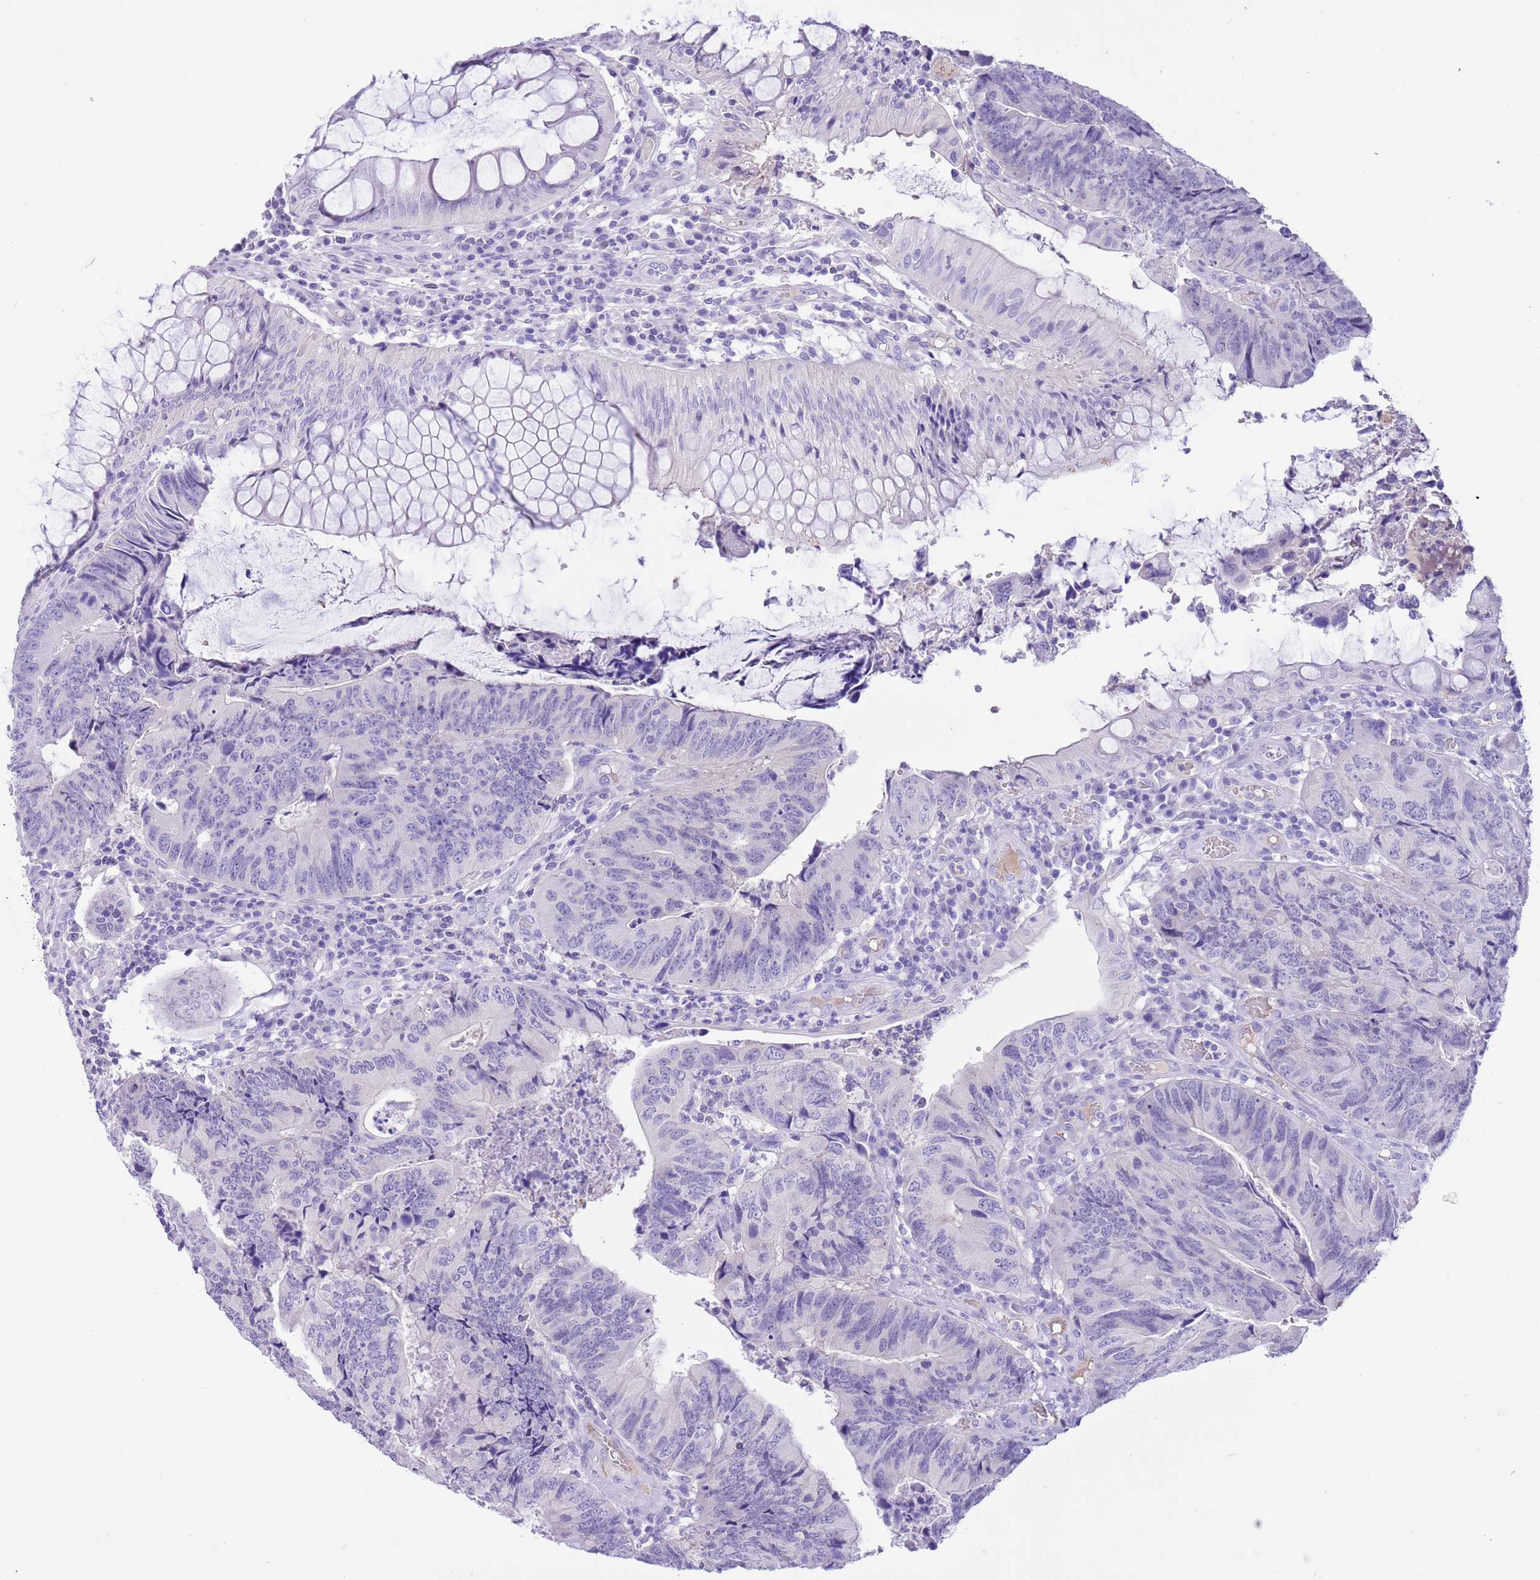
{"staining": {"intensity": "negative", "quantity": "none", "location": "none"}, "tissue": "colorectal cancer", "cell_type": "Tumor cells", "image_type": "cancer", "snomed": [{"axis": "morphology", "description": "Adenocarcinoma, NOS"}, {"axis": "topography", "description": "Colon"}], "caption": "Colorectal adenocarcinoma was stained to show a protein in brown. There is no significant expression in tumor cells.", "gene": "TBC1D10B", "patient": {"sex": "female", "age": 67}}